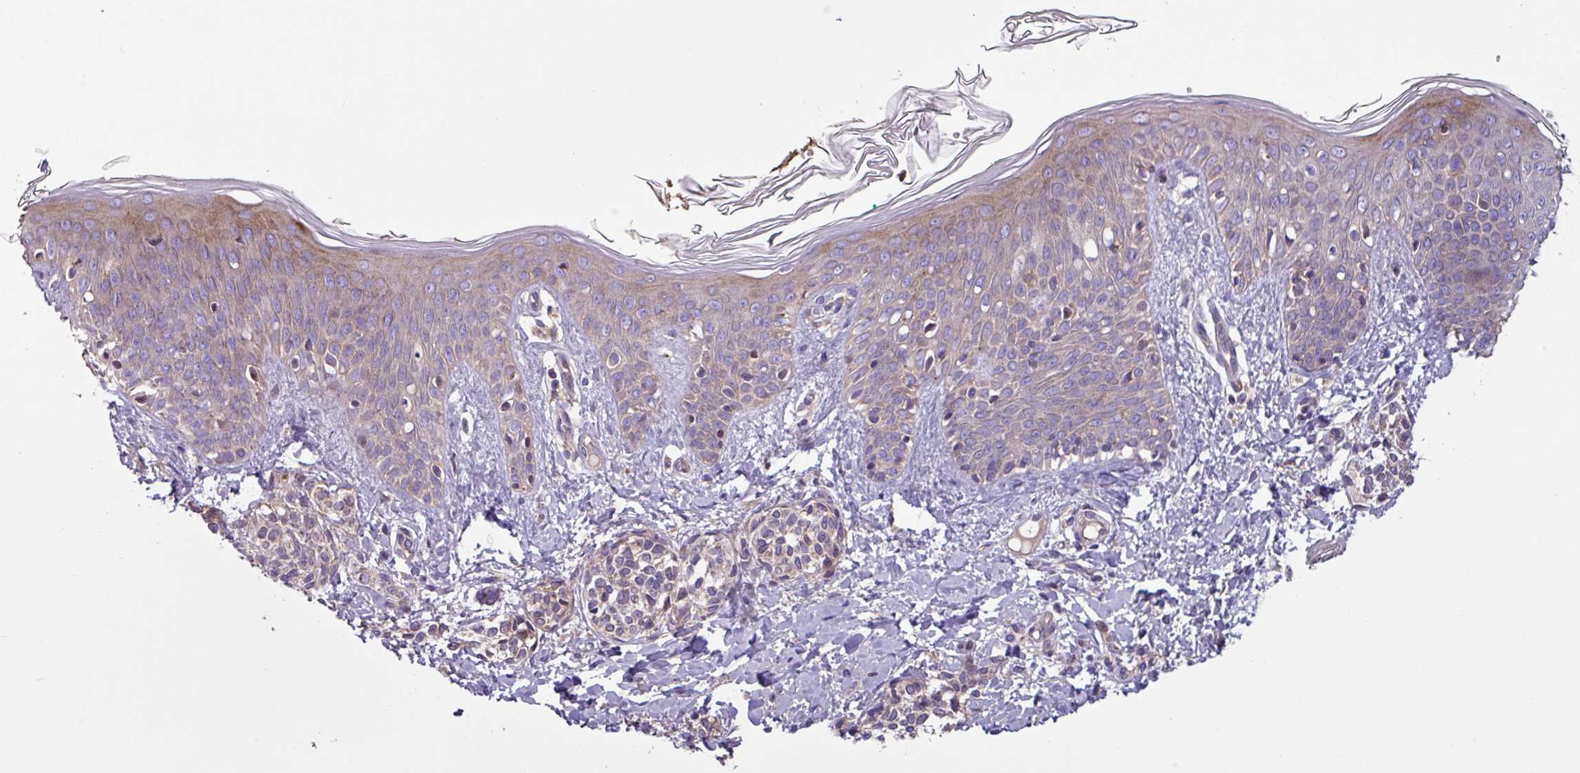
{"staining": {"intensity": "weak", "quantity": ">75%", "location": "cytoplasmic/membranous"}, "tissue": "skin", "cell_type": "Fibroblasts", "image_type": "normal", "snomed": [{"axis": "morphology", "description": "Normal tissue, NOS"}, {"axis": "topography", "description": "Skin"}], "caption": "Immunohistochemical staining of unremarkable skin exhibits >75% levels of weak cytoplasmic/membranous protein staining in about >75% of fibroblasts.", "gene": "PTPRQ", "patient": {"sex": "male", "age": 16}}